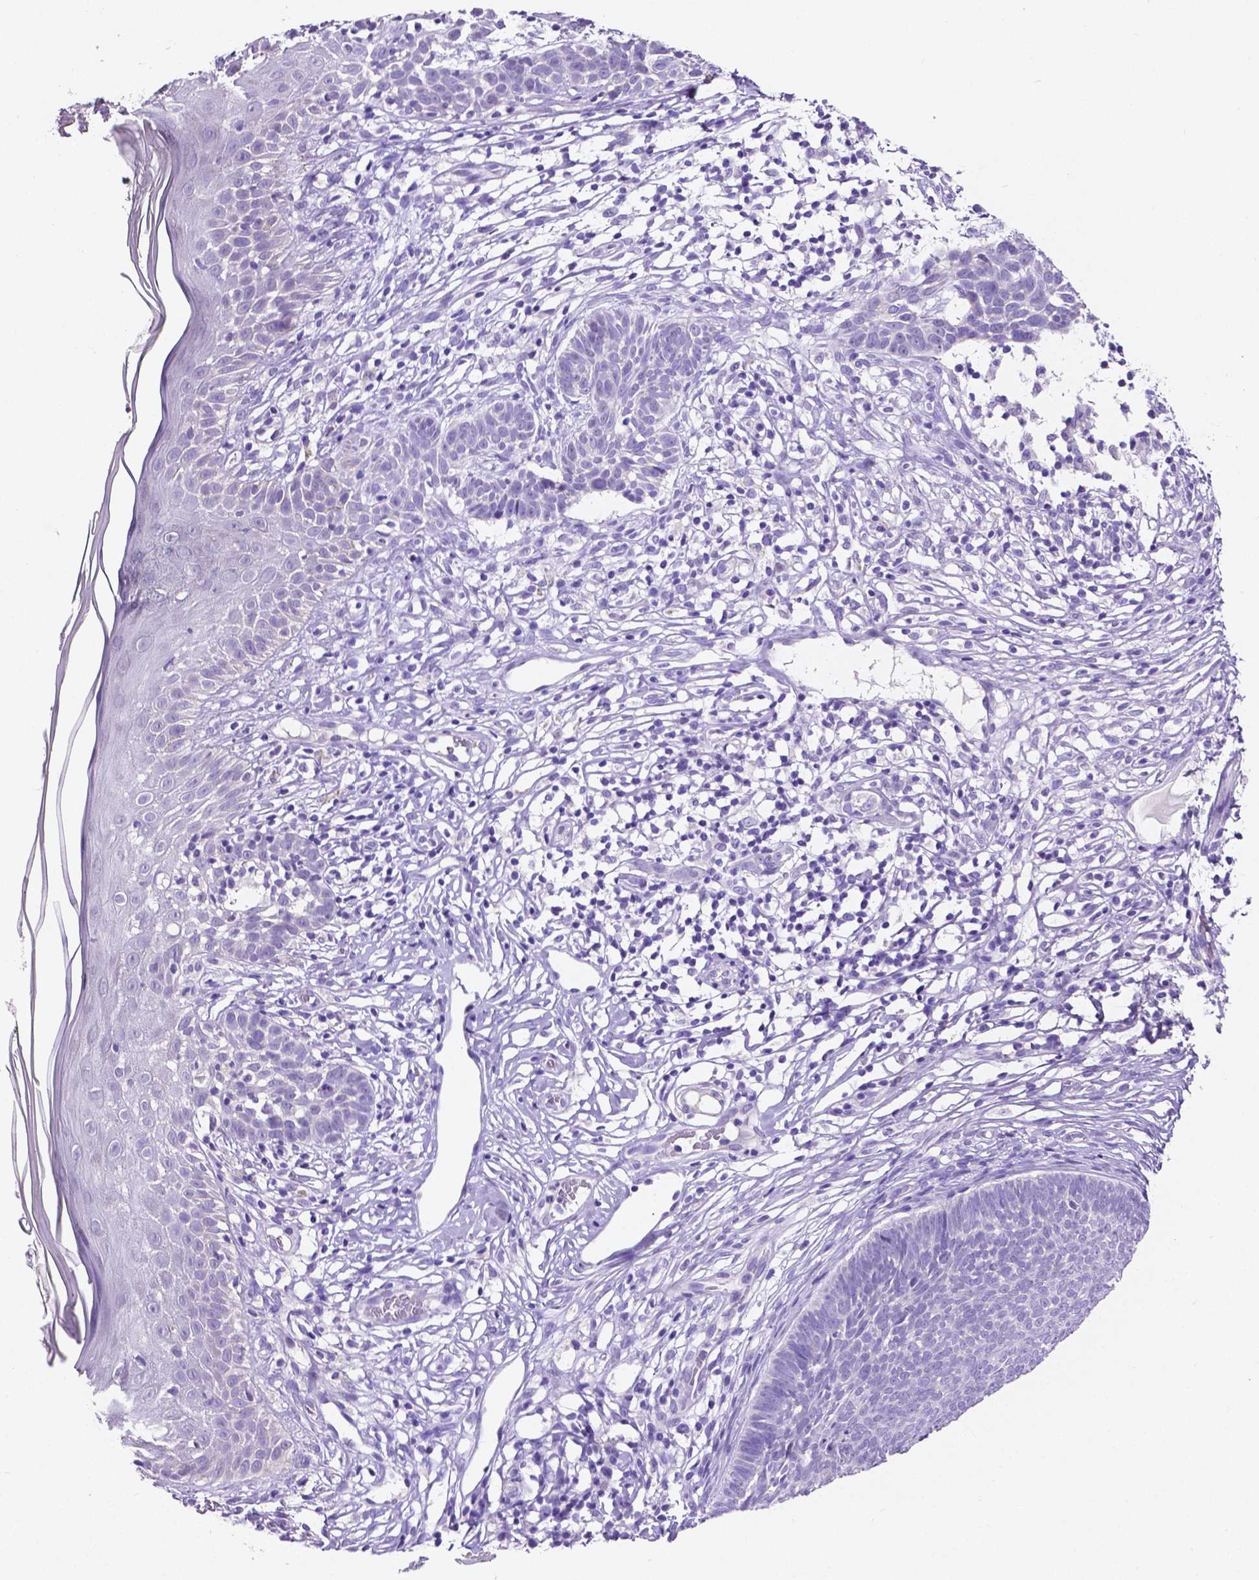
{"staining": {"intensity": "negative", "quantity": "none", "location": "none"}, "tissue": "skin cancer", "cell_type": "Tumor cells", "image_type": "cancer", "snomed": [{"axis": "morphology", "description": "Basal cell carcinoma"}, {"axis": "topography", "description": "Skin"}], "caption": "Photomicrograph shows no protein expression in tumor cells of skin cancer (basal cell carcinoma) tissue. The staining was performed using DAB (3,3'-diaminobenzidine) to visualize the protein expression in brown, while the nuclei were stained in blue with hematoxylin (Magnification: 20x).", "gene": "SLC22A2", "patient": {"sex": "male", "age": 85}}